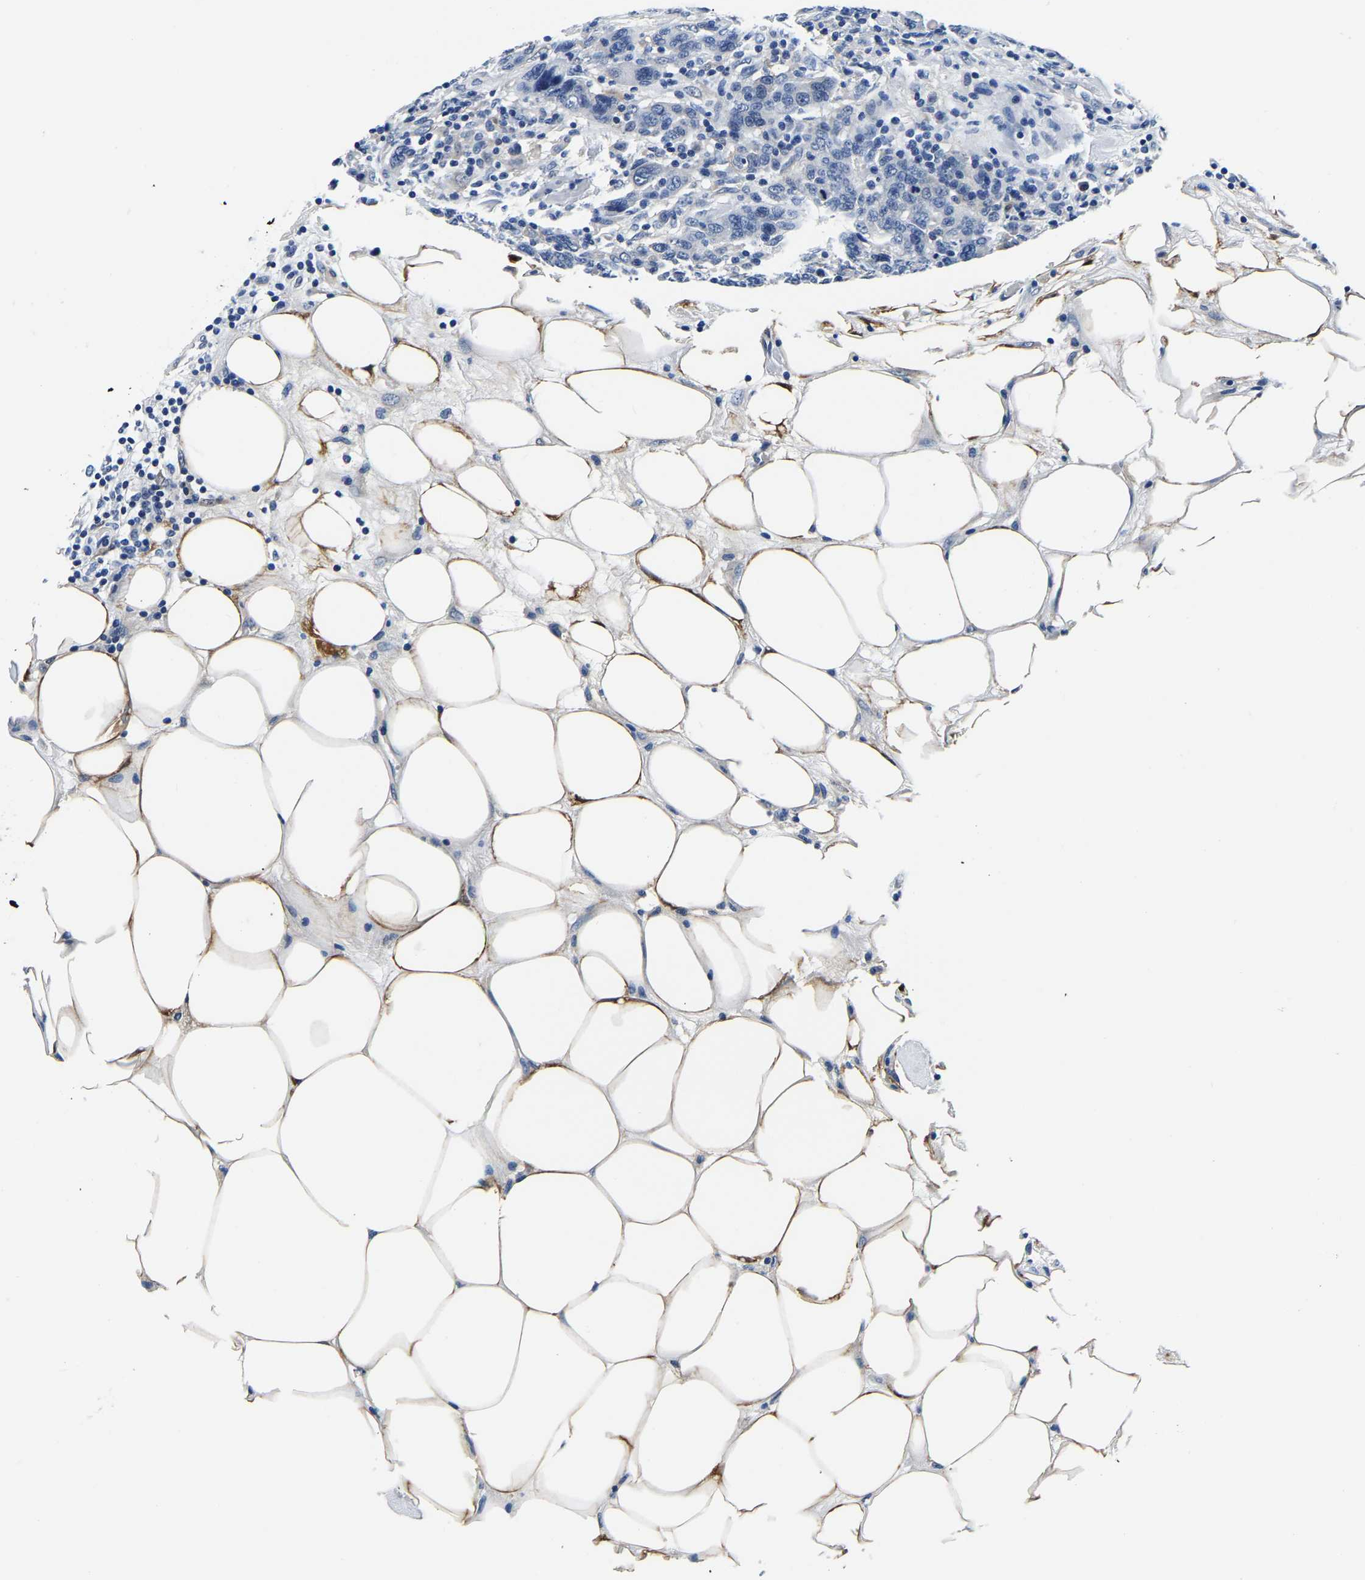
{"staining": {"intensity": "negative", "quantity": "none", "location": "none"}, "tissue": "breast cancer", "cell_type": "Tumor cells", "image_type": "cancer", "snomed": [{"axis": "morphology", "description": "Duct carcinoma"}, {"axis": "topography", "description": "Breast"}], "caption": "Immunohistochemical staining of human breast cancer exhibits no significant staining in tumor cells.", "gene": "ACO1", "patient": {"sex": "female", "age": 37}}